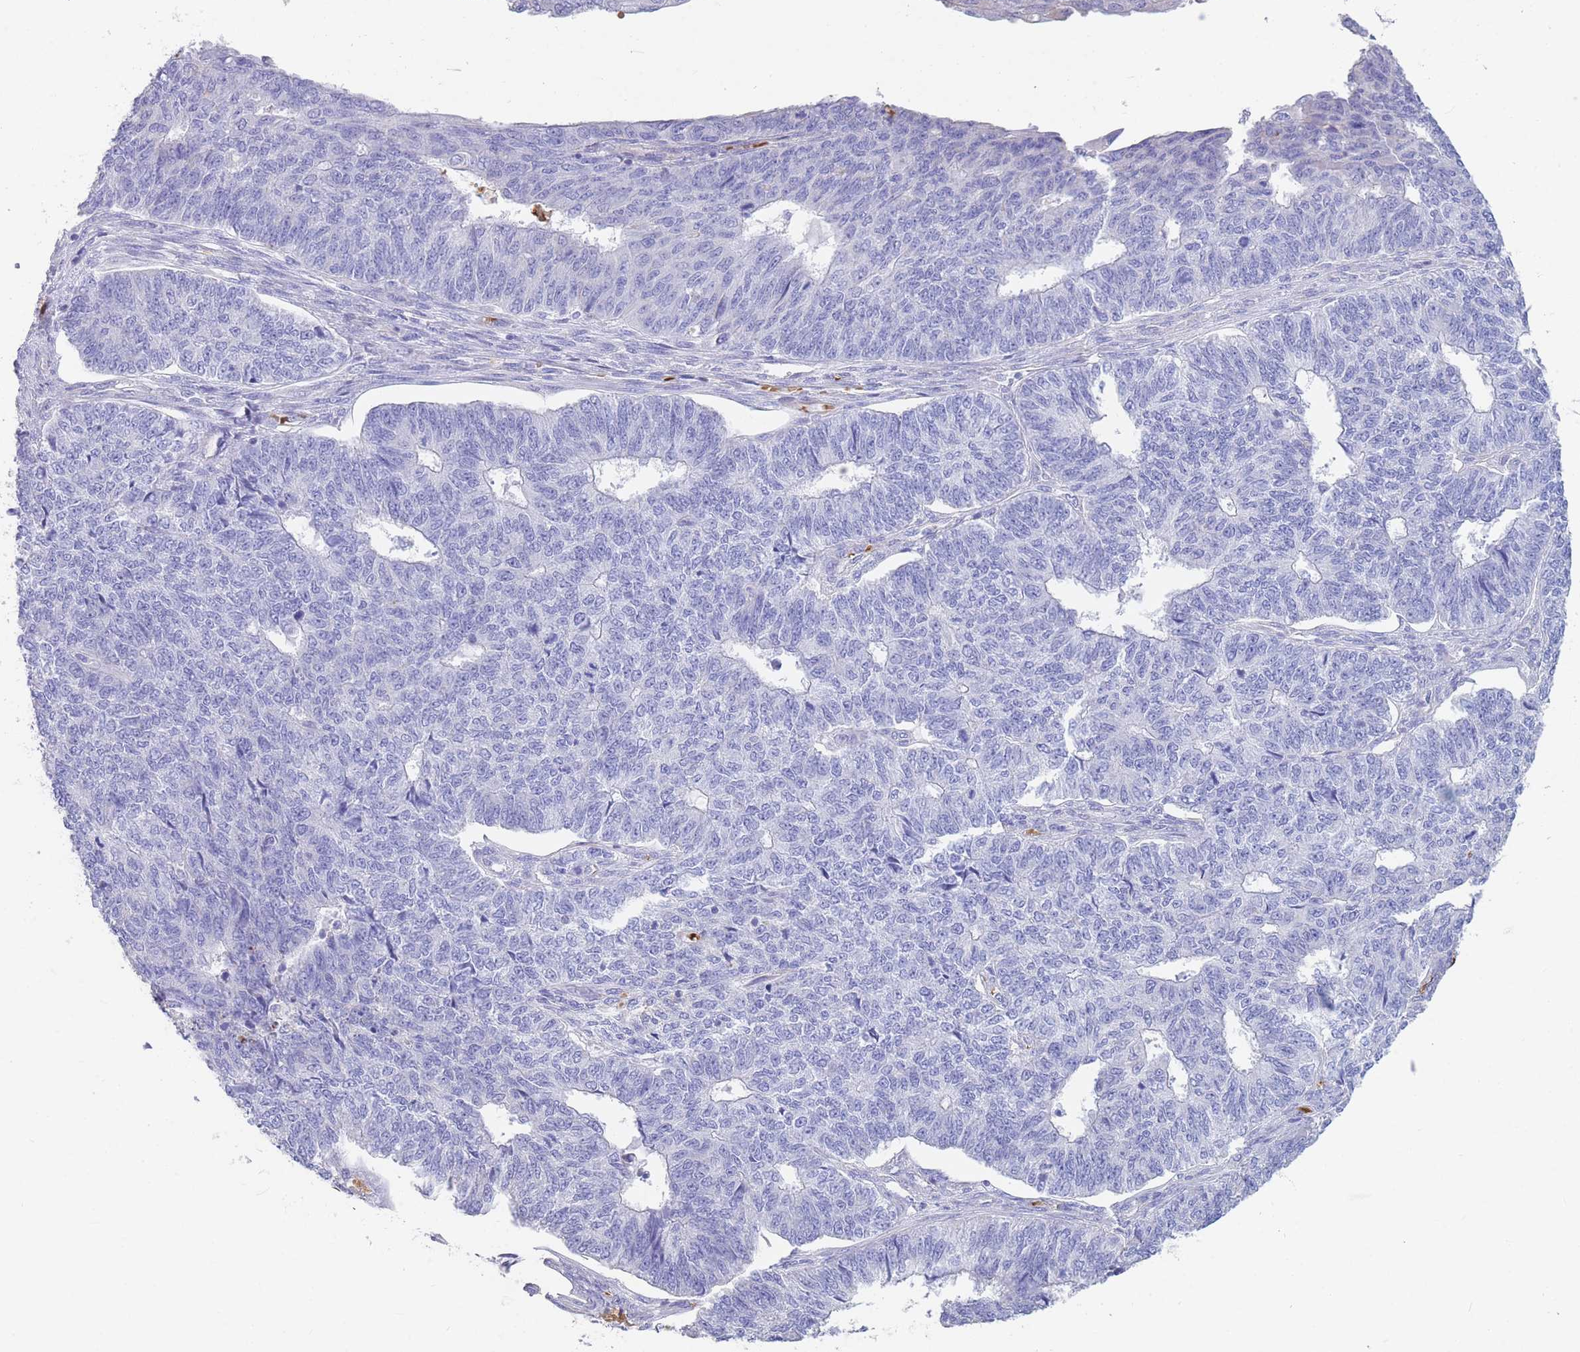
{"staining": {"intensity": "negative", "quantity": "none", "location": "none"}, "tissue": "endometrial cancer", "cell_type": "Tumor cells", "image_type": "cancer", "snomed": [{"axis": "morphology", "description": "Adenocarcinoma, NOS"}, {"axis": "topography", "description": "Endometrium"}], "caption": "Immunohistochemical staining of endometrial adenocarcinoma demonstrates no significant staining in tumor cells.", "gene": "ANKRD53", "patient": {"sex": "female", "age": 32}}